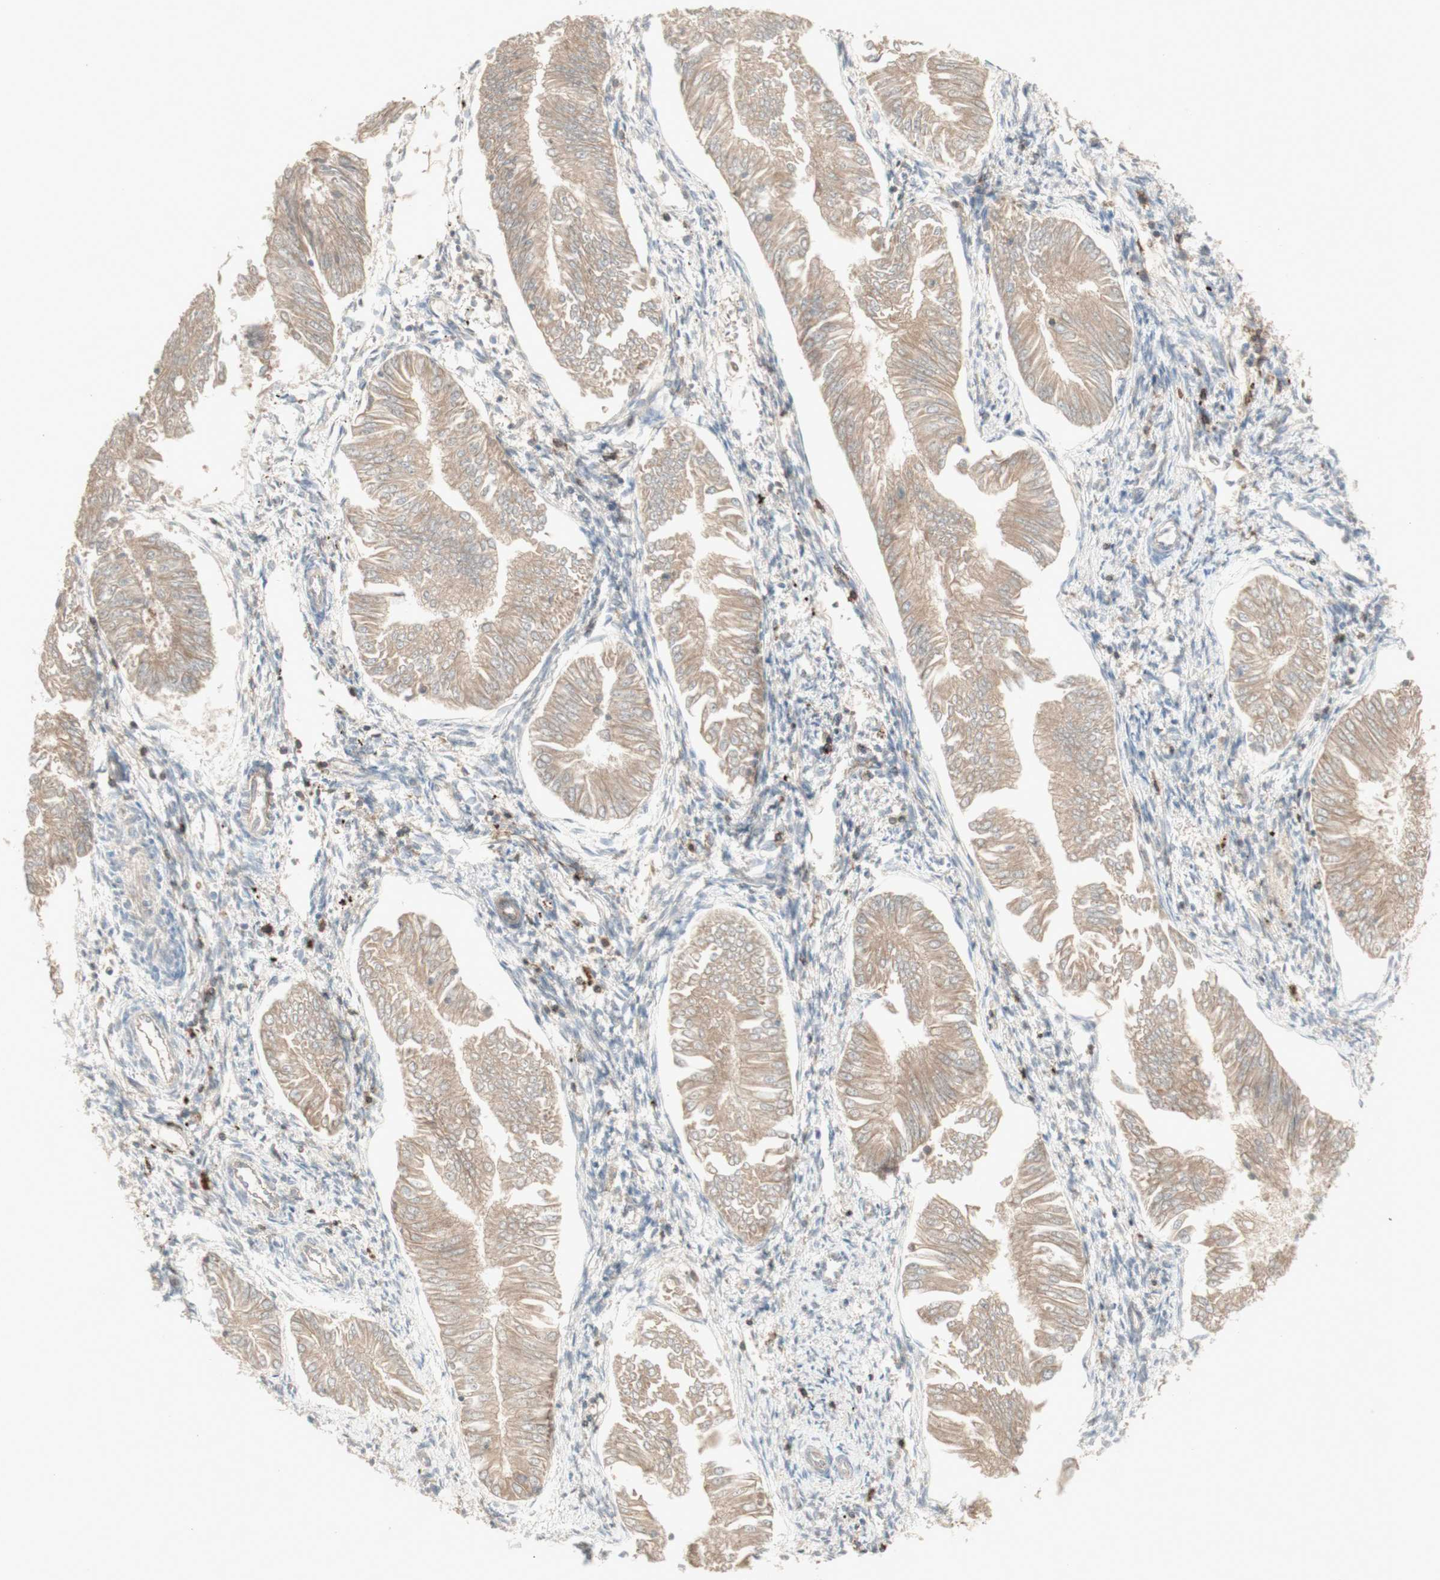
{"staining": {"intensity": "moderate", "quantity": ">75%", "location": "cytoplasmic/membranous"}, "tissue": "endometrial cancer", "cell_type": "Tumor cells", "image_type": "cancer", "snomed": [{"axis": "morphology", "description": "Adenocarcinoma, NOS"}, {"axis": "topography", "description": "Endometrium"}], "caption": "A micrograph of endometrial adenocarcinoma stained for a protein exhibits moderate cytoplasmic/membranous brown staining in tumor cells. (brown staining indicates protein expression, while blue staining denotes nuclei).", "gene": "PTGER4", "patient": {"sex": "female", "age": 53}}